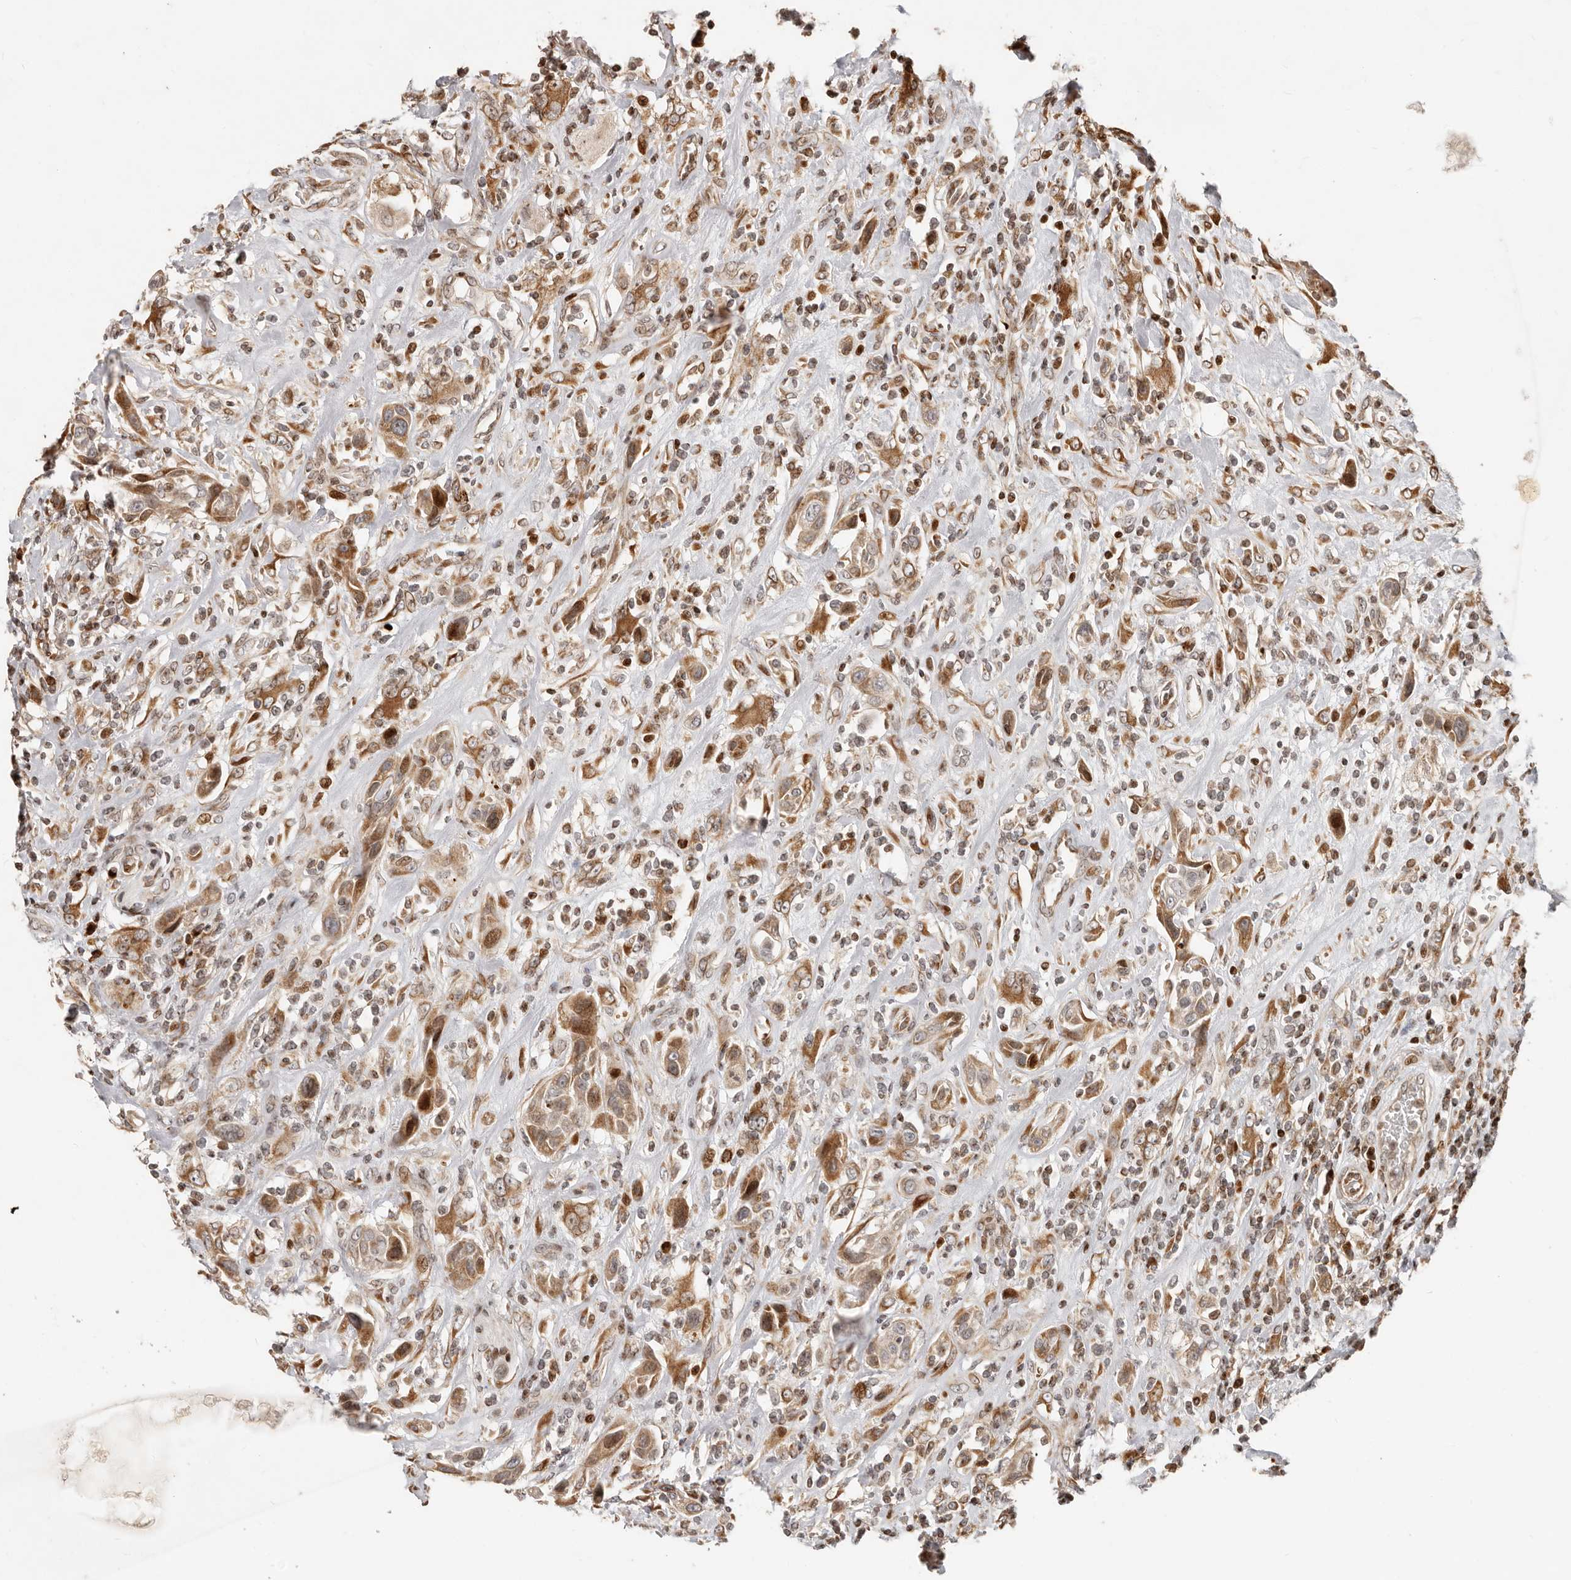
{"staining": {"intensity": "moderate", "quantity": ">75%", "location": "cytoplasmic/membranous"}, "tissue": "urothelial cancer", "cell_type": "Tumor cells", "image_type": "cancer", "snomed": [{"axis": "morphology", "description": "Urothelial carcinoma, High grade"}, {"axis": "topography", "description": "Urinary bladder"}], "caption": "Urothelial cancer was stained to show a protein in brown. There is medium levels of moderate cytoplasmic/membranous expression in about >75% of tumor cells.", "gene": "TRIM4", "patient": {"sex": "male", "age": 50}}